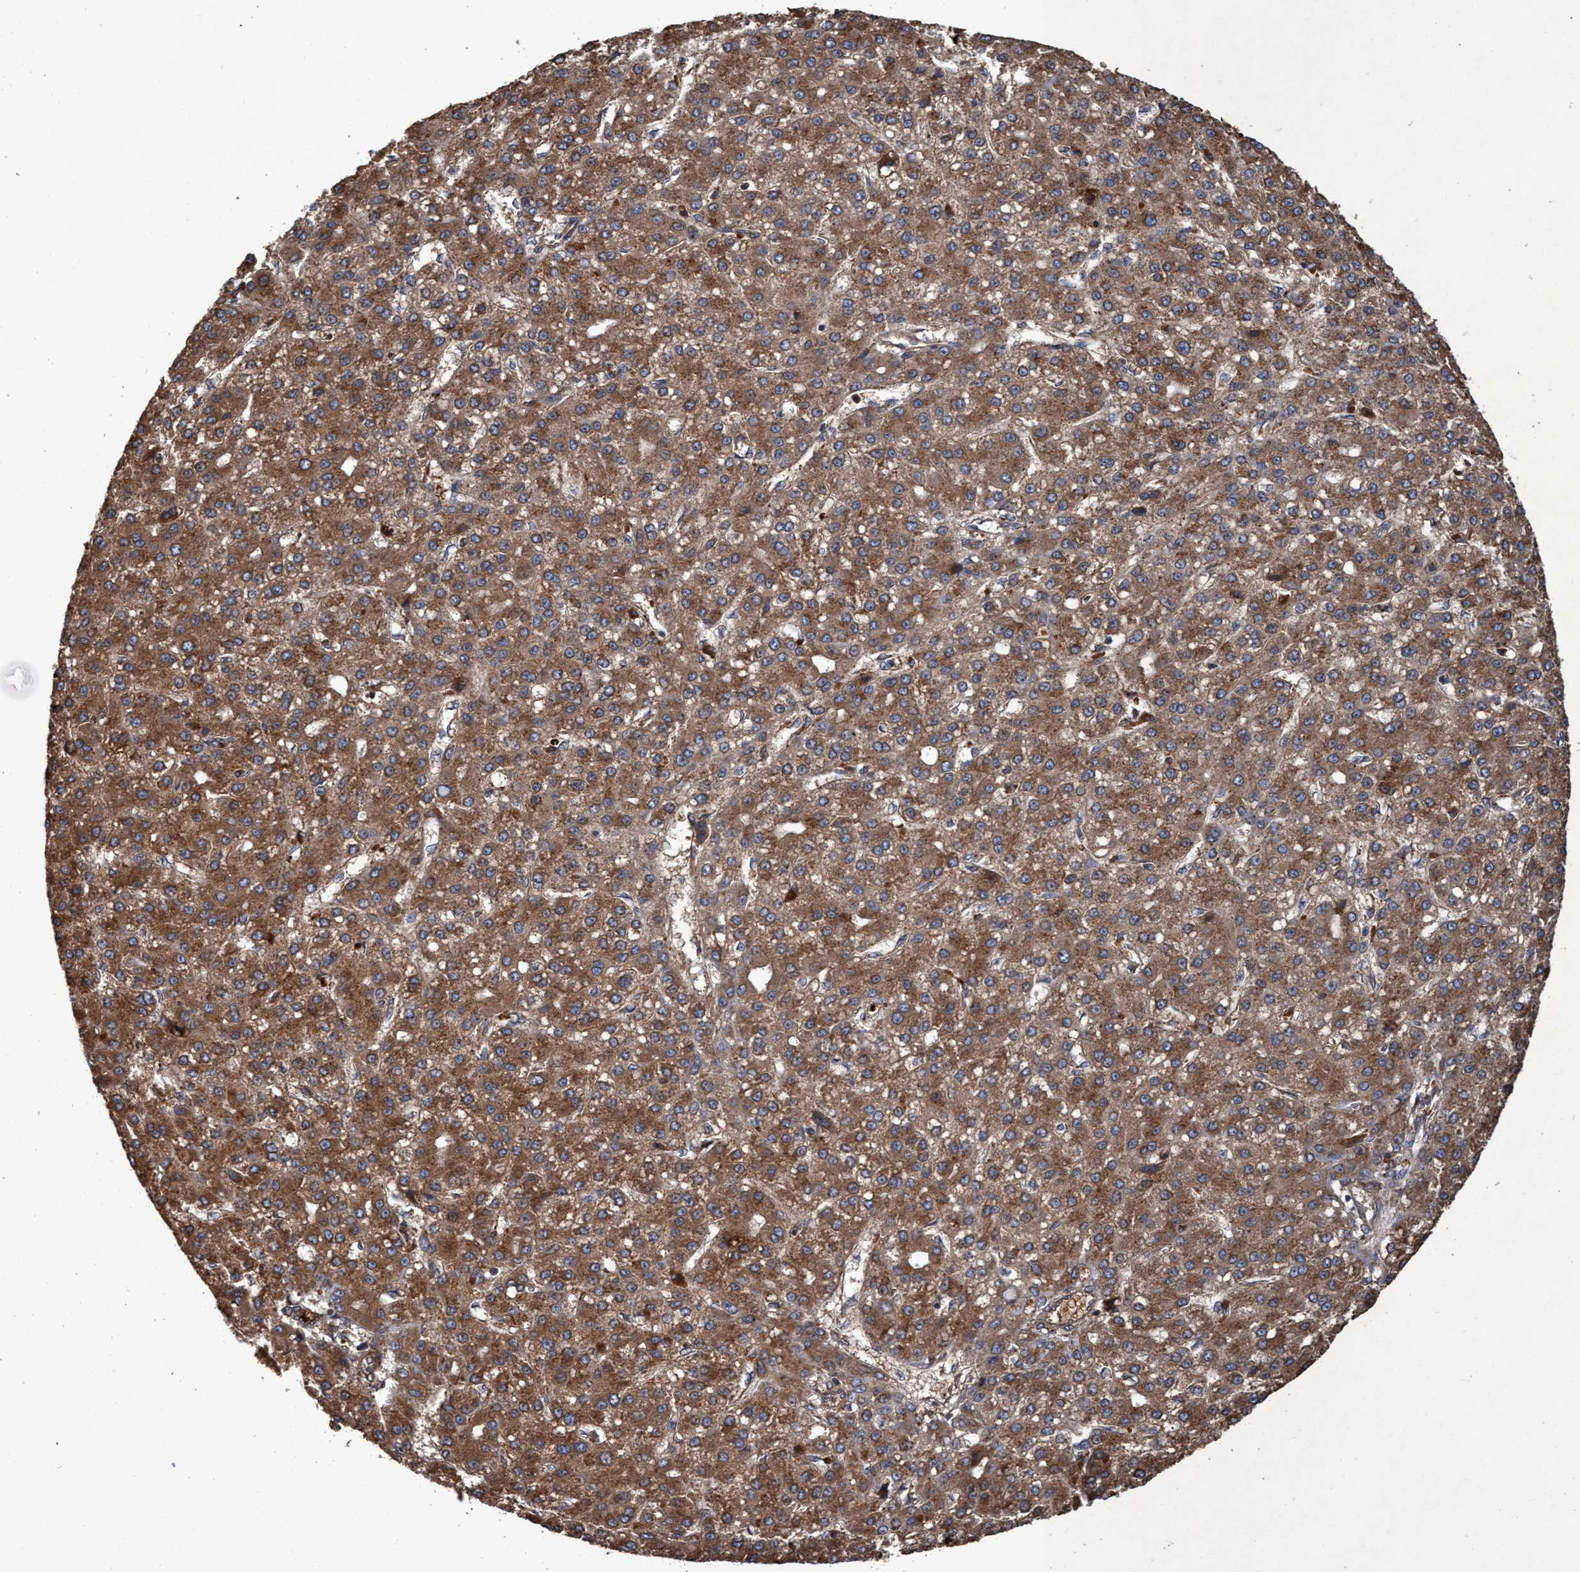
{"staining": {"intensity": "moderate", "quantity": ">75%", "location": "cytoplasmic/membranous"}, "tissue": "liver cancer", "cell_type": "Tumor cells", "image_type": "cancer", "snomed": [{"axis": "morphology", "description": "Carcinoma, Hepatocellular, NOS"}, {"axis": "topography", "description": "Liver"}], "caption": "Liver cancer (hepatocellular carcinoma) was stained to show a protein in brown. There is medium levels of moderate cytoplasmic/membranous expression in about >75% of tumor cells.", "gene": "CHMP6", "patient": {"sex": "male", "age": 67}}